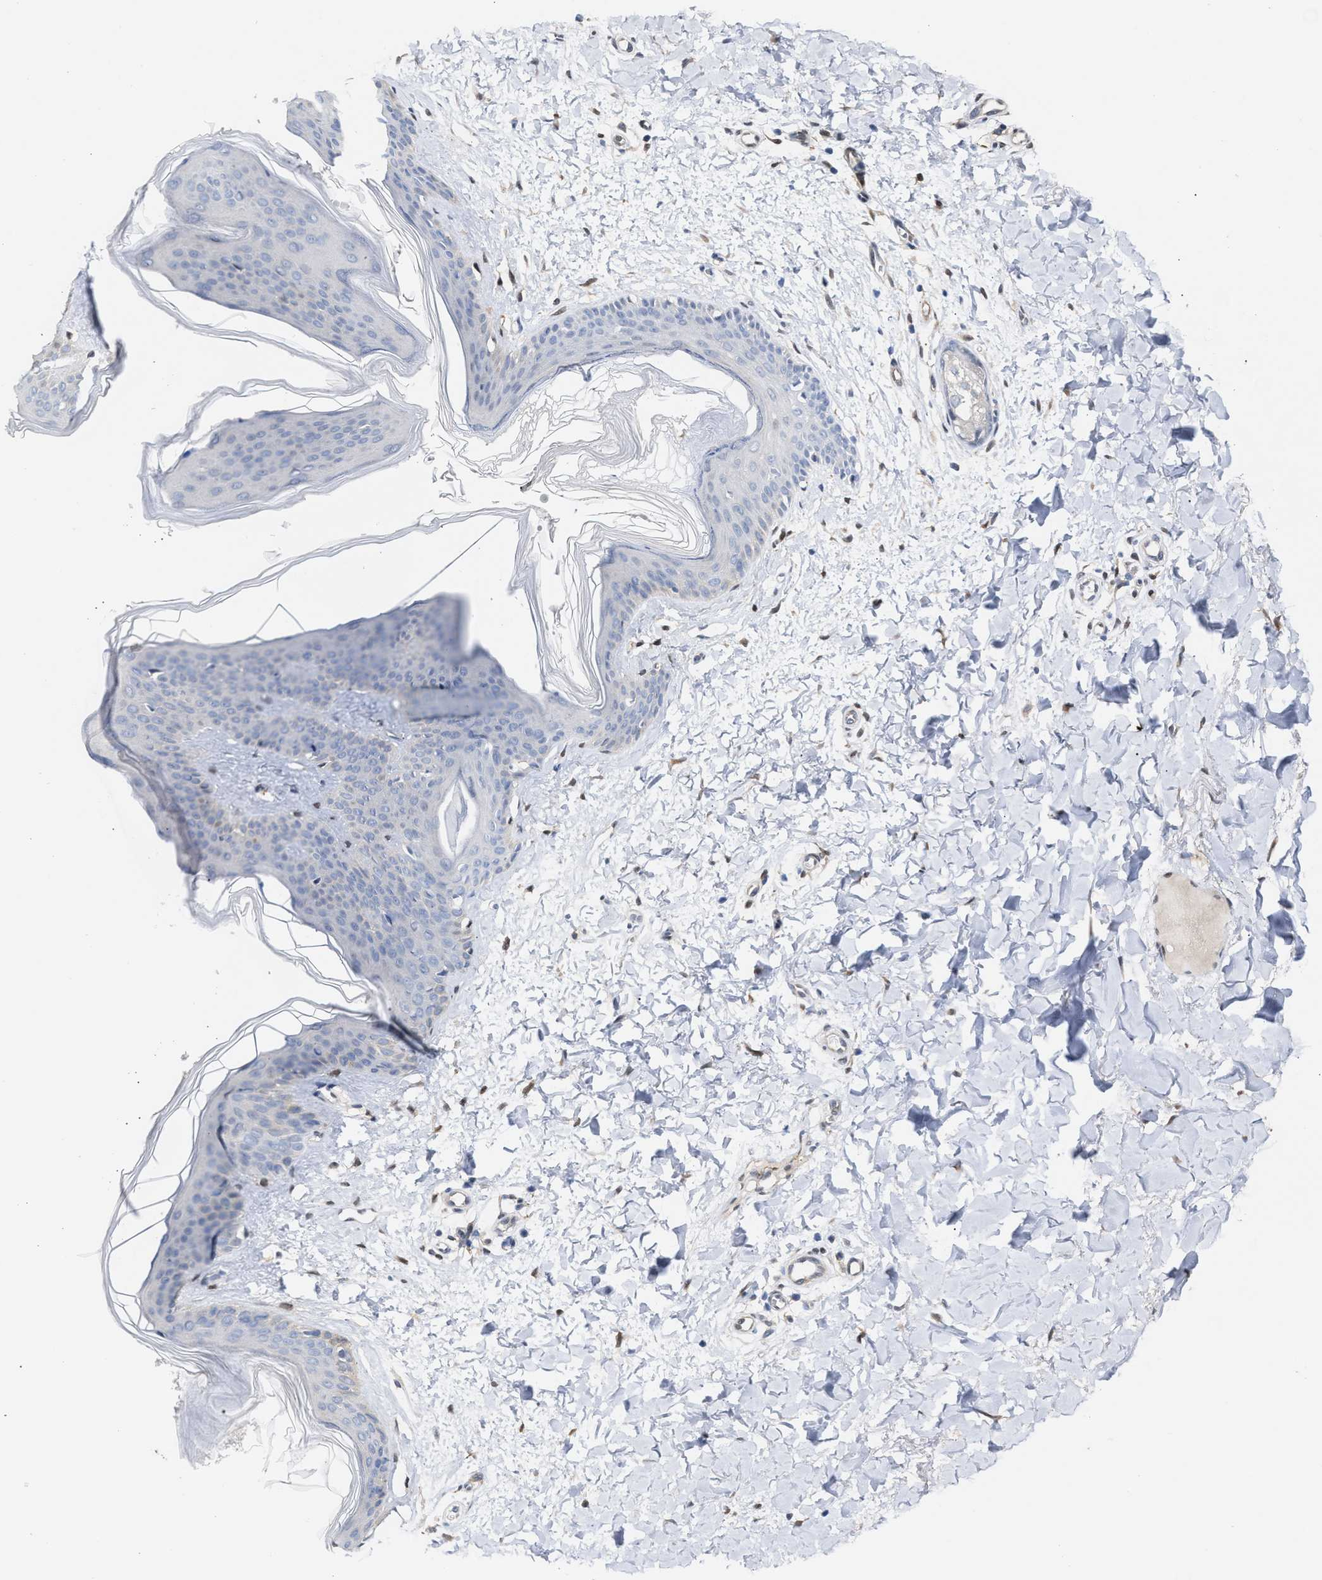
{"staining": {"intensity": "moderate", "quantity": ">75%", "location": "cytoplasmic/membranous,nuclear"}, "tissue": "skin", "cell_type": "Fibroblasts", "image_type": "normal", "snomed": [{"axis": "morphology", "description": "Normal tissue, NOS"}, {"axis": "topography", "description": "Skin"}], "caption": "Moderate cytoplasmic/membranous,nuclear protein expression is seen in approximately >75% of fibroblasts in skin.", "gene": "TP53I3", "patient": {"sex": "female", "age": 17}}